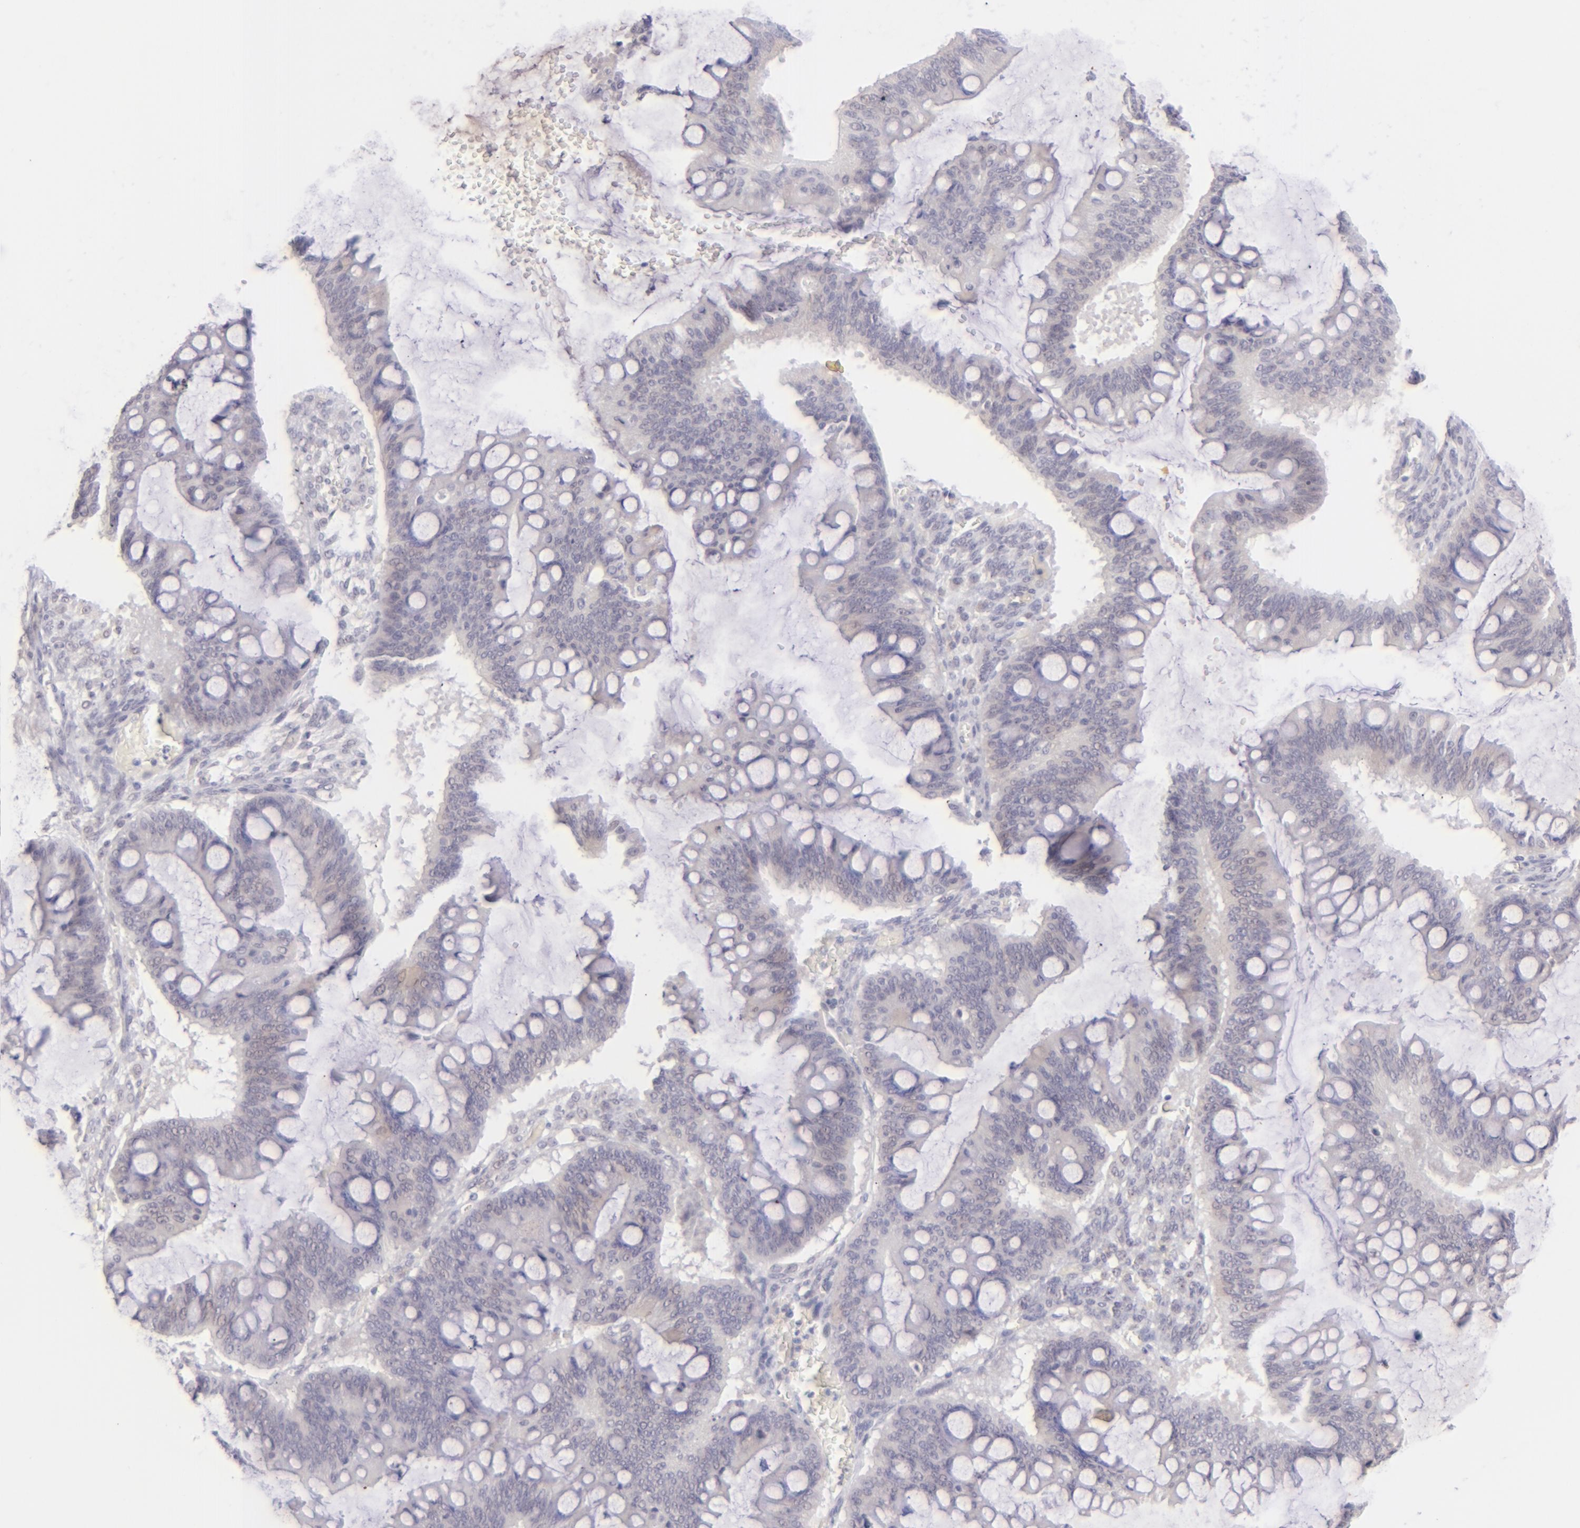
{"staining": {"intensity": "negative", "quantity": "none", "location": "none"}, "tissue": "ovarian cancer", "cell_type": "Tumor cells", "image_type": "cancer", "snomed": [{"axis": "morphology", "description": "Cystadenocarcinoma, mucinous, NOS"}, {"axis": "topography", "description": "Ovary"}], "caption": "Ovarian cancer was stained to show a protein in brown. There is no significant expression in tumor cells.", "gene": "MAGEA1", "patient": {"sex": "female", "age": 73}}